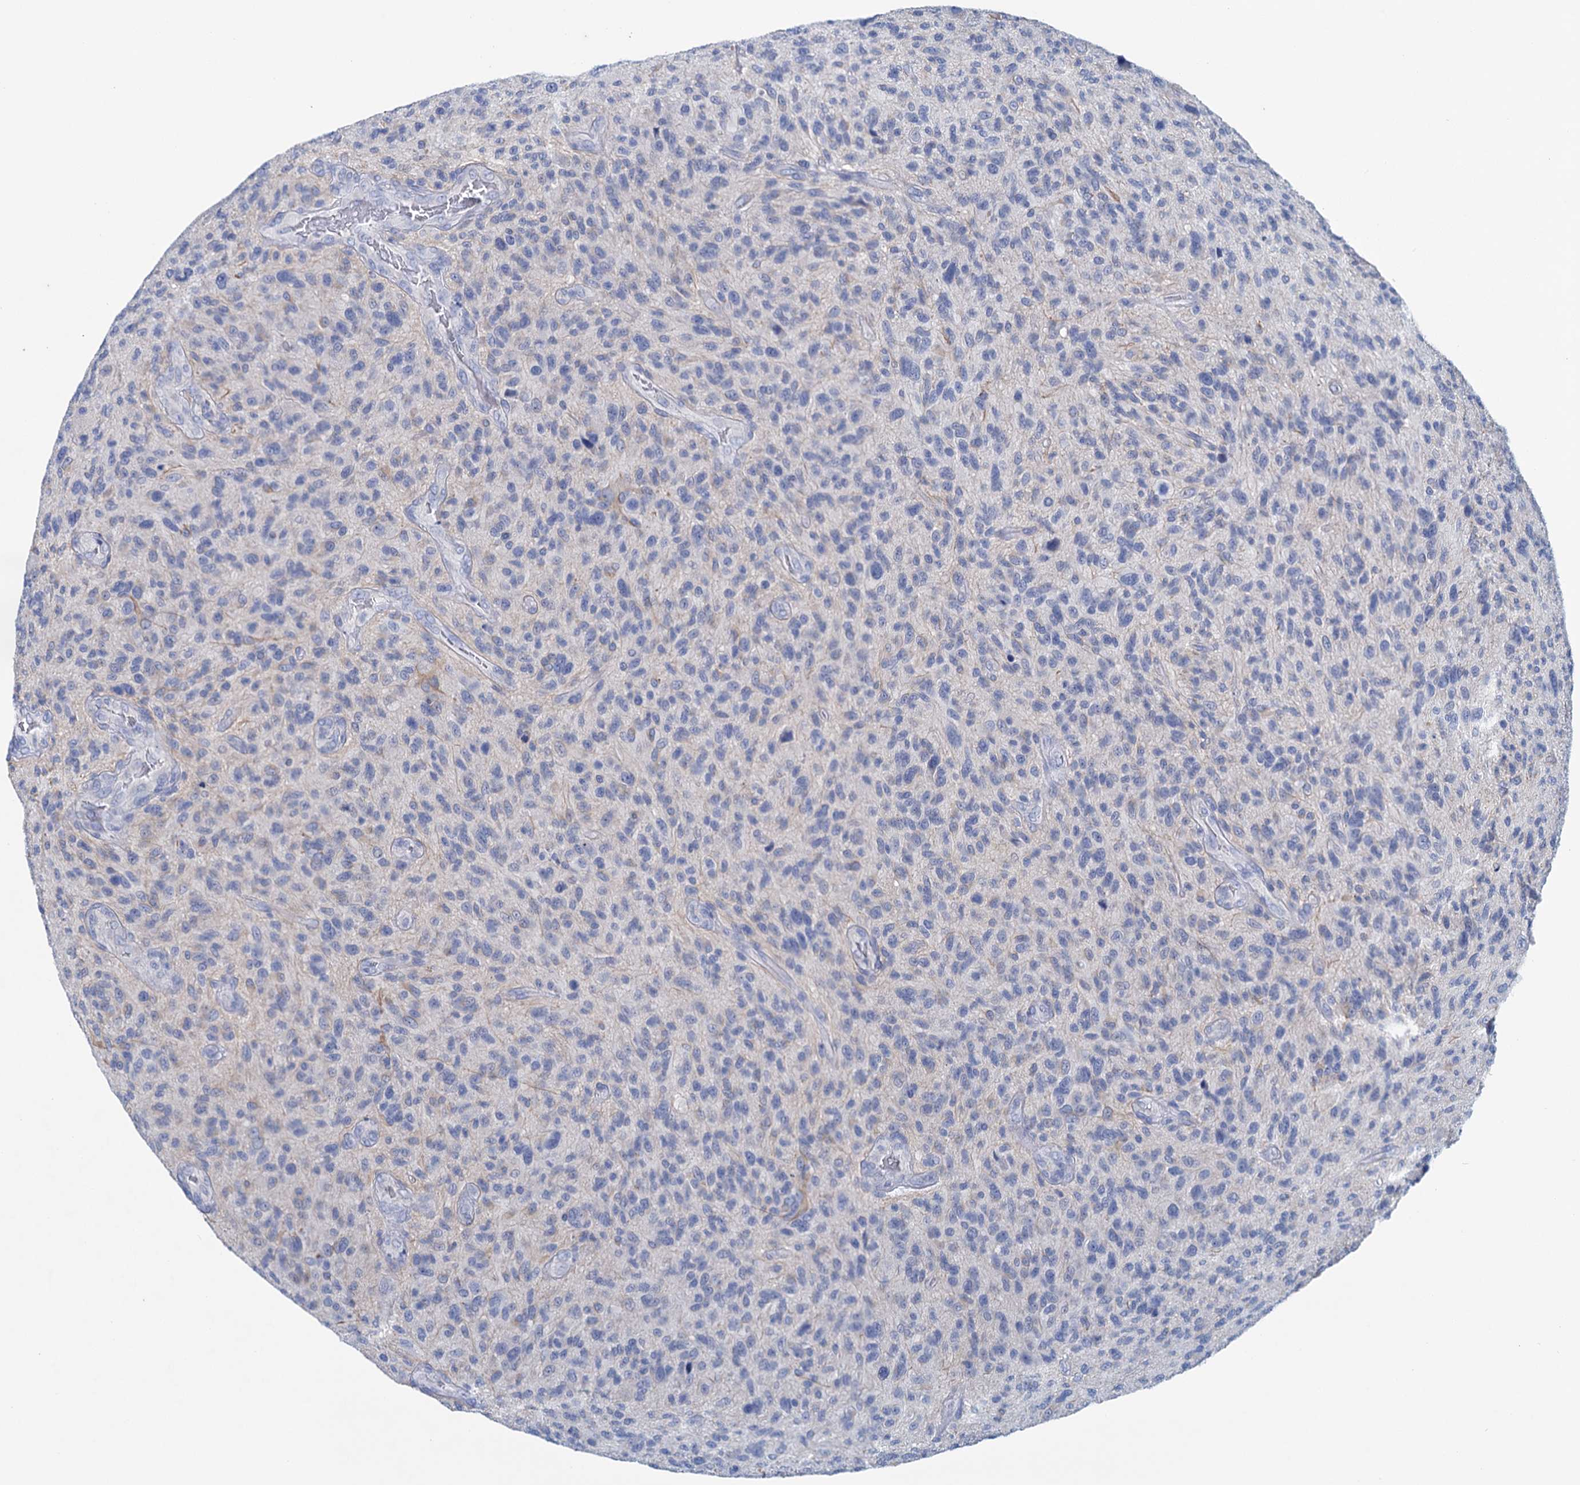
{"staining": {"intensity": "negative", "quantity": "none", "location": "none"}, "tissue": "glioma", "cell_type": "Tumor cells", "image_type": "cancer", "snomed": [{"axis": "morphology", "description": "Glioma, malignant, High grade"}, {"axis": "topography", "description": "Brain"}], "caption": "A high-resolution image shows immunohistochemistry (IHC) staining of glioma, which shows no significant positivity in tumor cells. The staining is performed using DAB (3,3'-diaminobenzidine) brown chromogen with nuclei counter-stained in using hematoxylin.", "gene": "MYOZ3", "patient": {"sex": "male", "age": 47}}